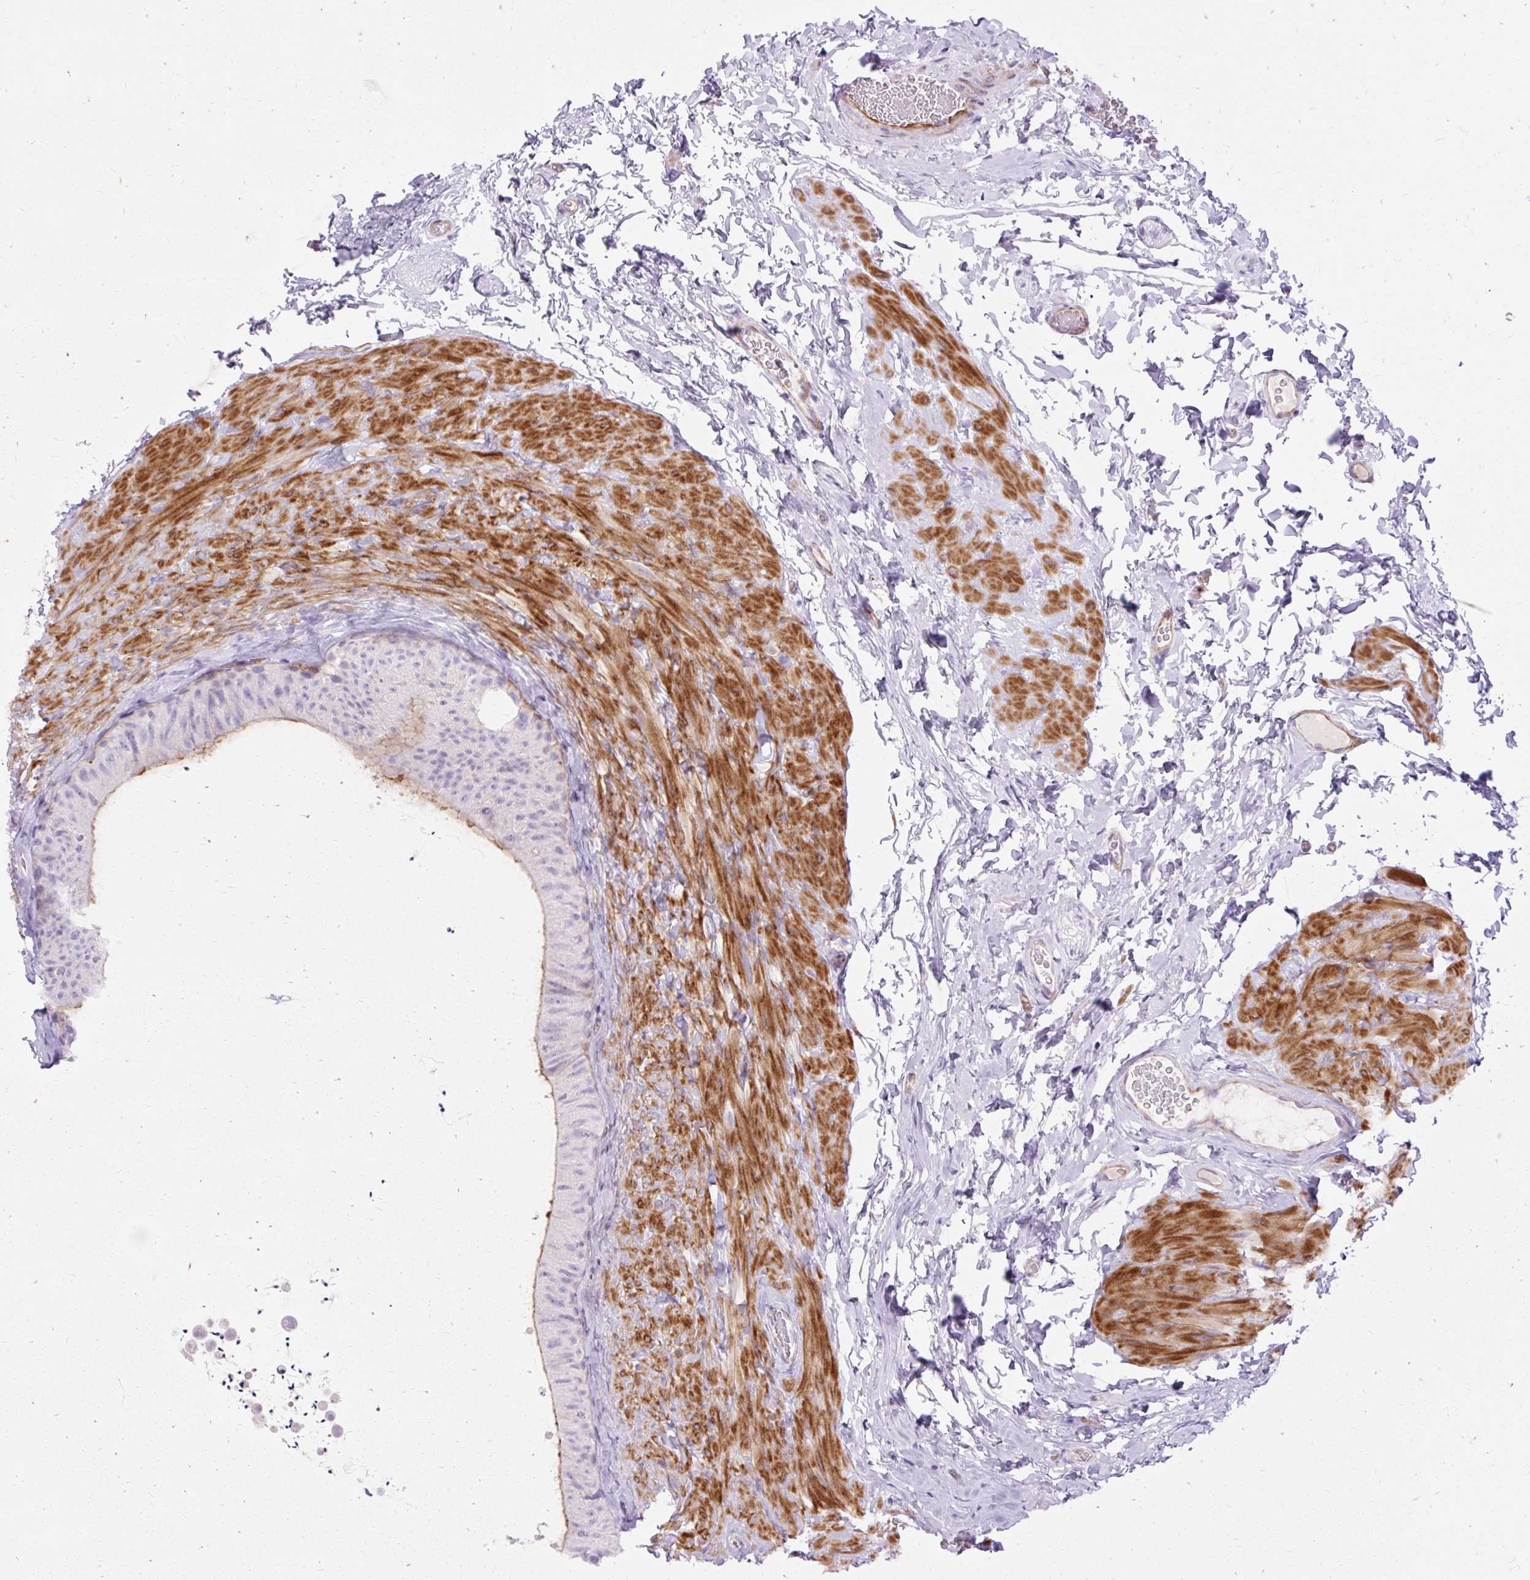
{"staining": {"intensity": "moderate", "quantity": "25%-75%", "location": "cytoplasmic/membranous"}, "tissue": "epididymis", "cell_type": "Glandular cells", "image_type": "normal", "snomed": [{"axis": "morphology", "description": "Normal tissue, NOS"}, {"axis": "topography", "description": "Epididymis, spermatic cord, NOS"}, {"axis": "topography", "description": "Epididymis"}], "caption": "Immunohistochemical staining of normal epididymis reveals medium levels of moderate cytoplasmic/membranous positivity in approximately 25%-75% of glandular cells.", "gene": "CORO7", "patient": {"sex": "male", "age": 31}}